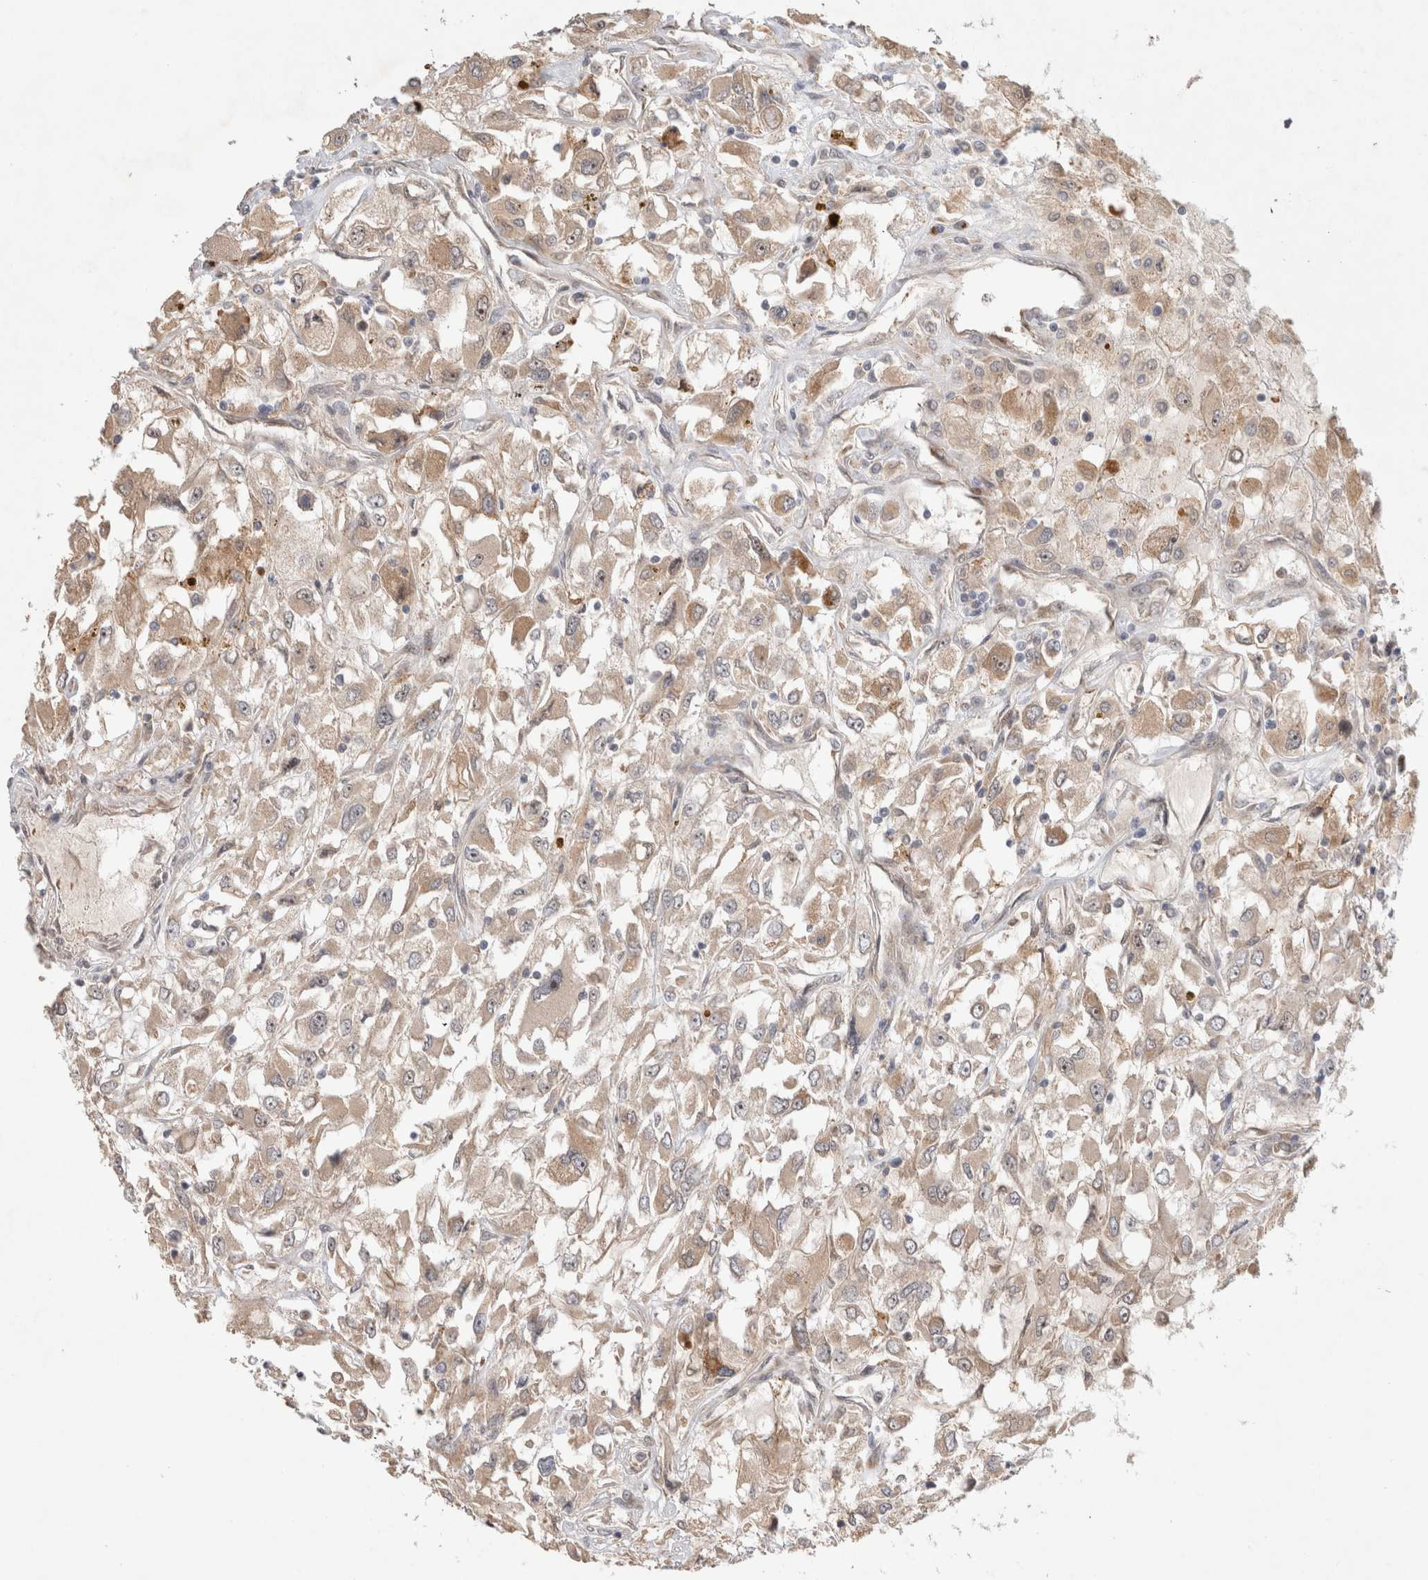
{"staining": {"intensity": "moderate", "quantity": ">75%", "location": "cytoplasmic/membranous,nuclear"}, "tissue": "renal cancer", "cell_type": "Tumor cells", "image_type": "cancer", "snomed": [{"axis": "morphology", "description": "Adenocarcinoma, NOS"}, {"axis": "topography", "description": "Kidney"}], "caption": "This is a micrograph of immunohistochemistry (IHC) staining of renal cancer, which shows moderate positivity in the cytoplasmic/membranous and nuclear of tumor cells.", "gene": "OTUD6B", "patient": {"sex": "female", "age": 52}}